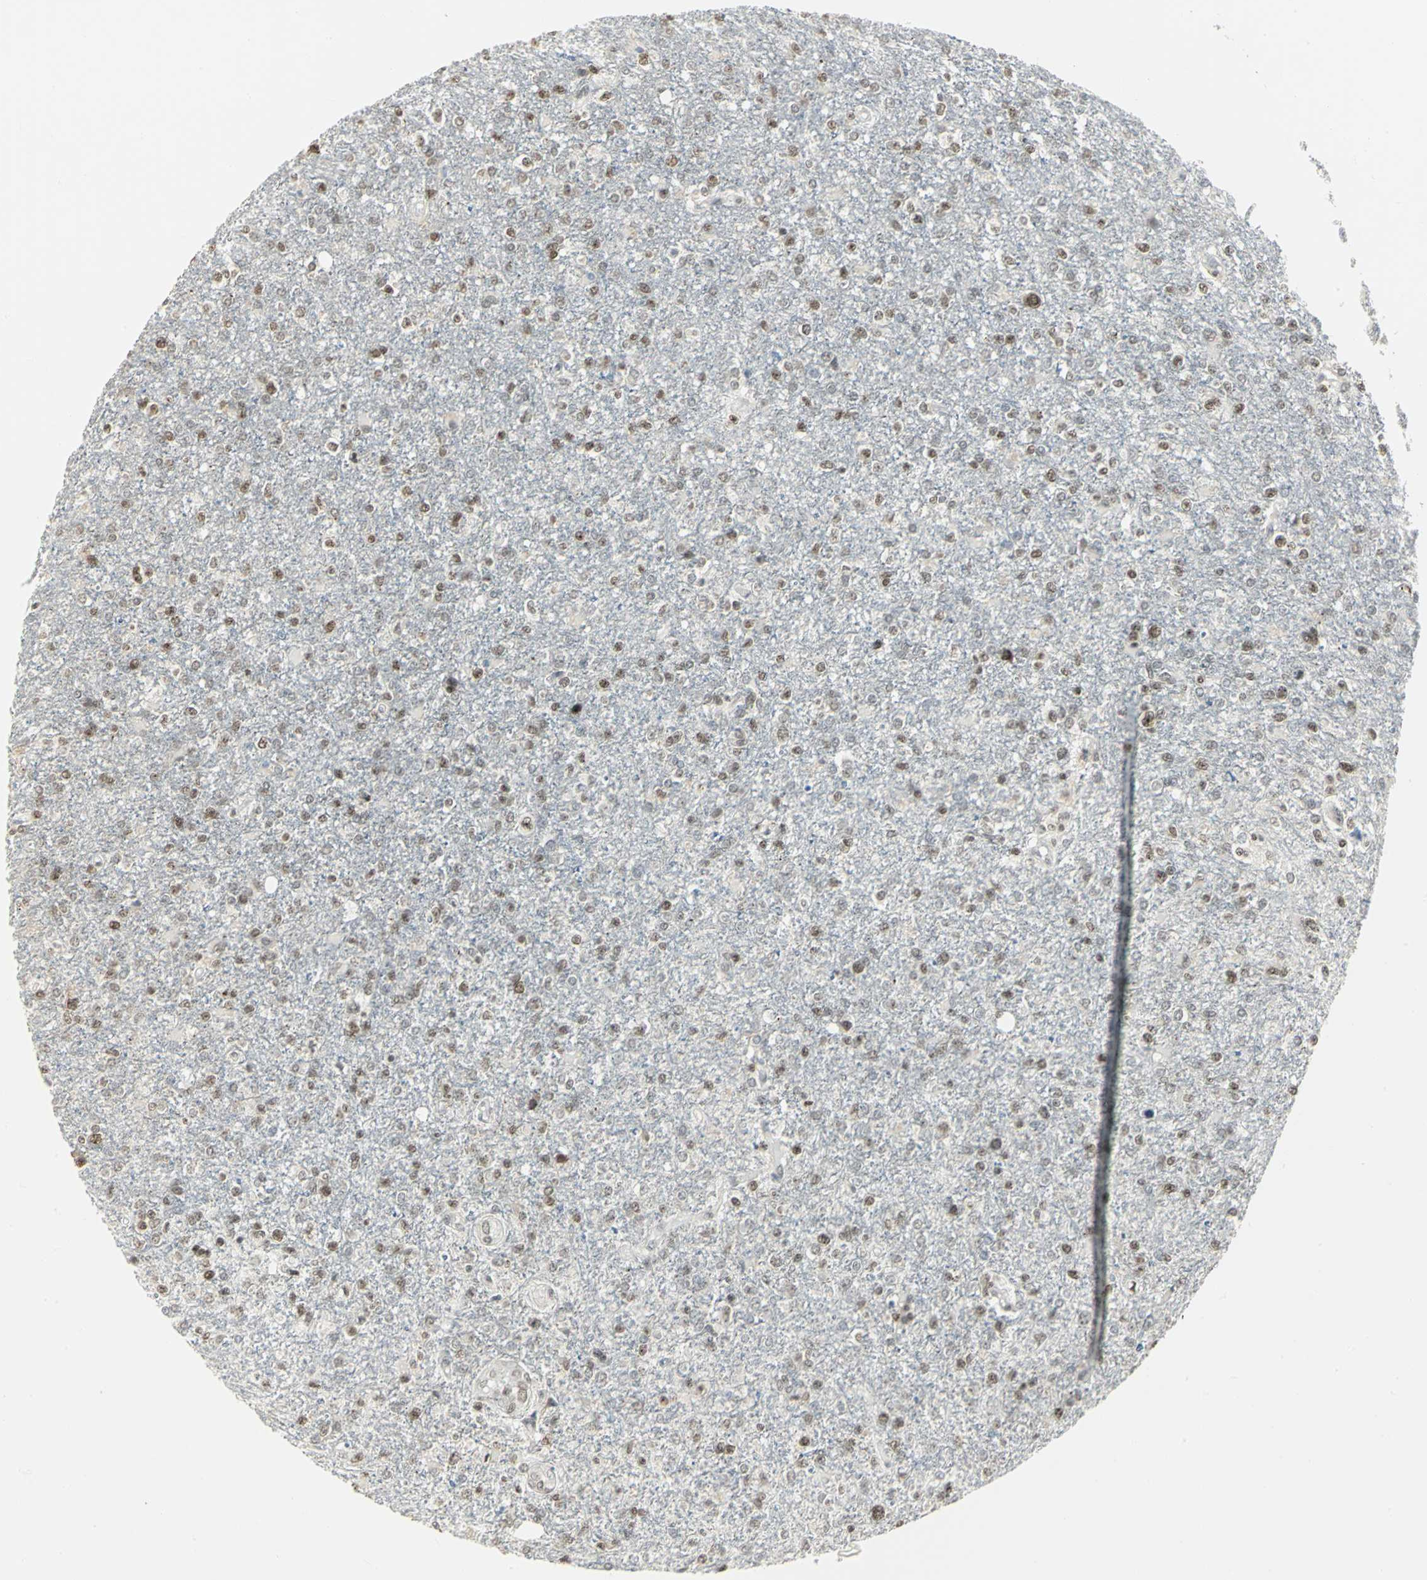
{"staining": {"intensity": "moderate", "quantity": "25%-75%", "location": "nuclear"}, "tissue": "glioma", "cell_type": "Tumor cells", "image_type": "cancer", "snomed": [{"axis": "morphology", "description": "Glioma, malignant, High grade"}, {"axis": "topography", "description": "Cerebral cortex"}], "caption": "Immunohistochemistry micrograph of human malignant glioma (high-grade) stained for a protein (brown), which demonstrates medium levels of moderate nuclear positivity in approximately 25%-75% of tumor cells.", "gene": "CBX3", "patient": {"sex": "male", "age": 76}}